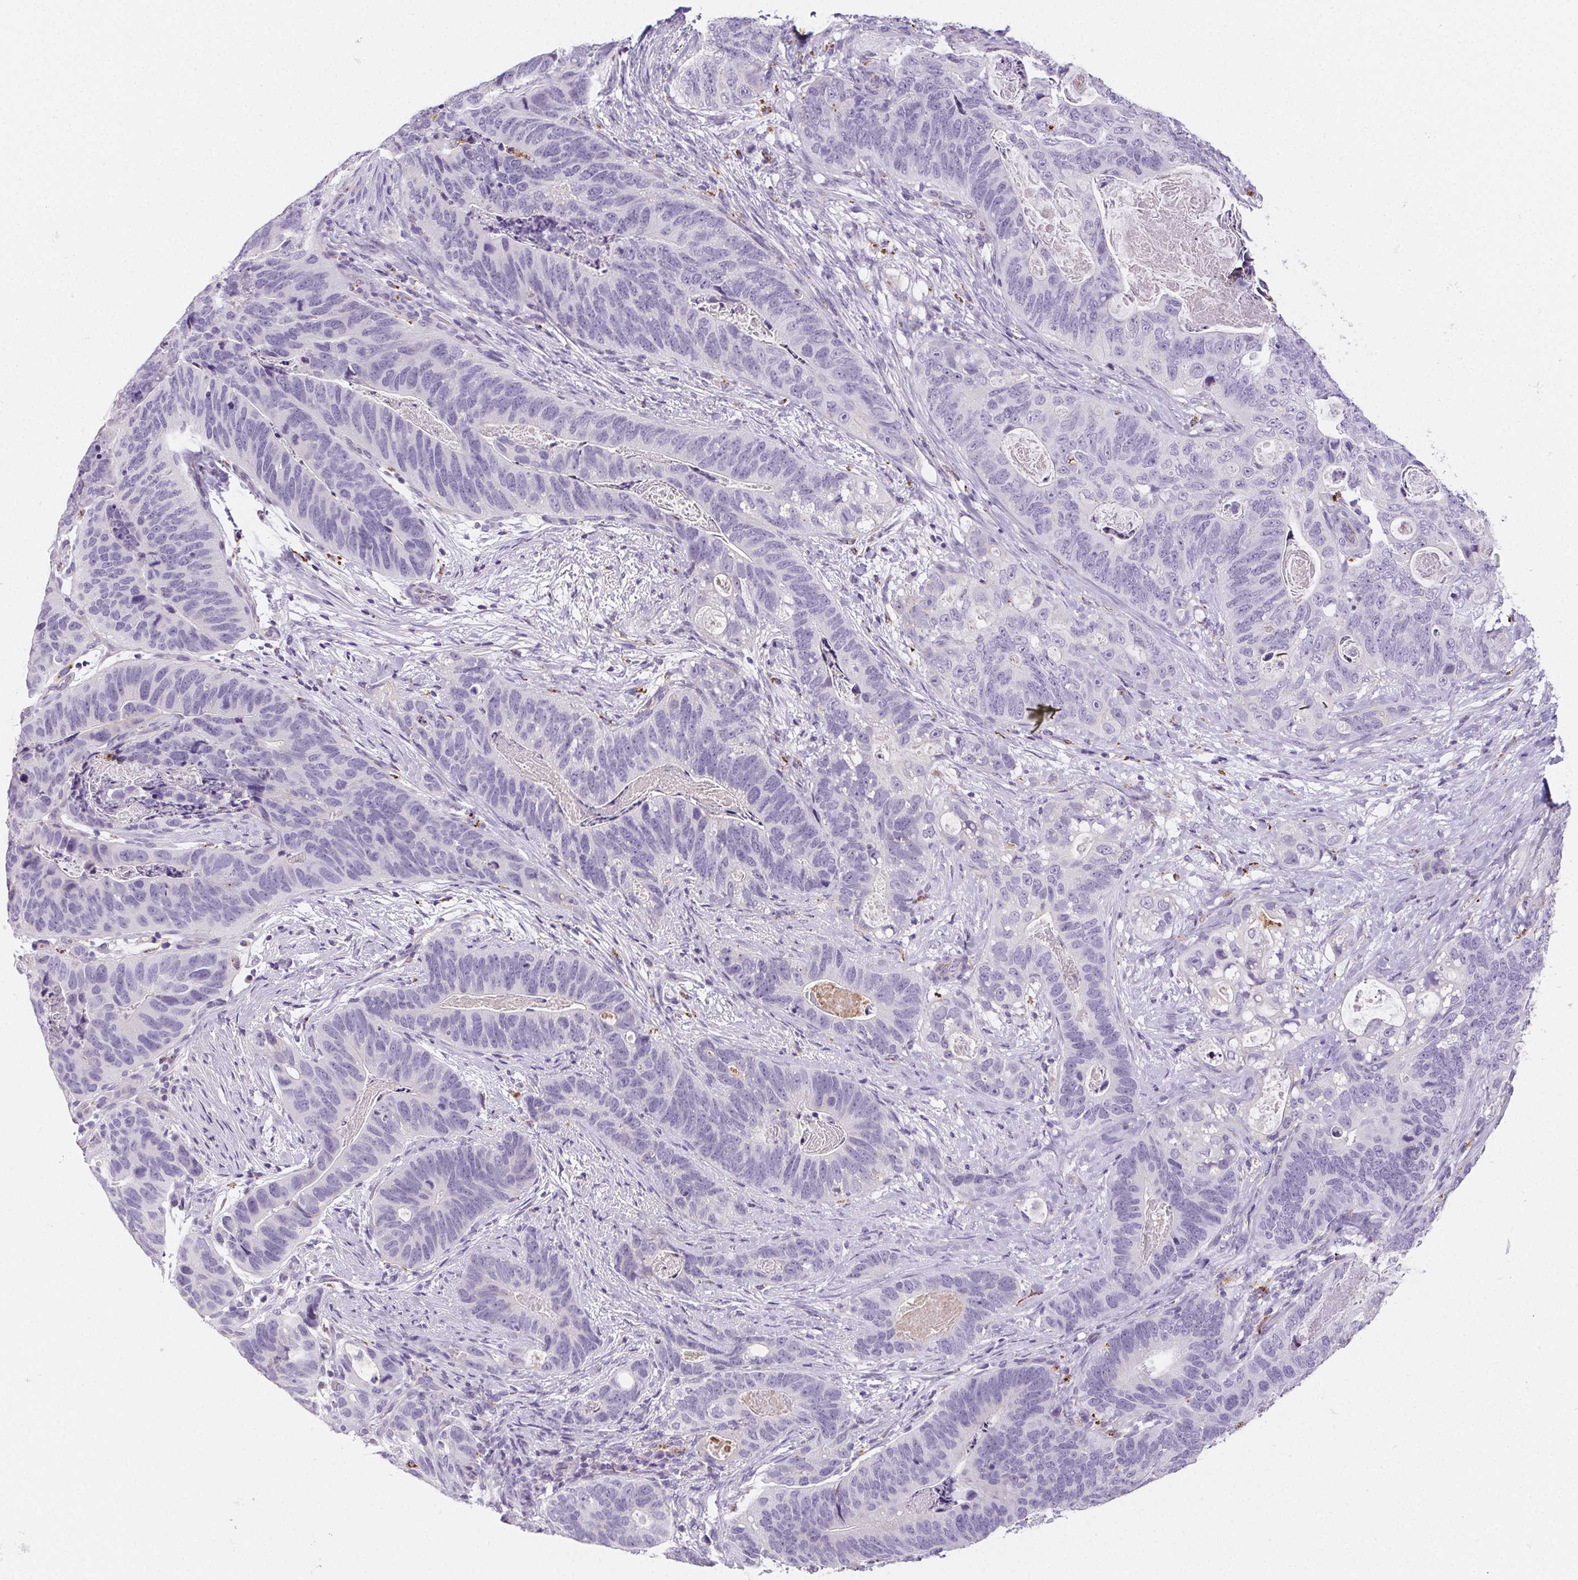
{"staining": {"intensity": "negative", "quantity": "none", "location": "none"}, "tissue": "stomach cancer", "cell_type": "Tumor cells", "image_type": "cancer", "snomed": [{"axis": "morphology", "description": "Normal tissue, NOS"}, {"axis": "morphology", "description": "Adenocarcinoma, NOS"}, {"axis": "topography", "description": "Stomach"}], "caption": "Stomach cancer (adenocarcinoma) was stained to show a protein in brown. There is no significant staining in tumor cells.", "gene": "LIPA", "patient": {"sex": "female", "age": 89}}